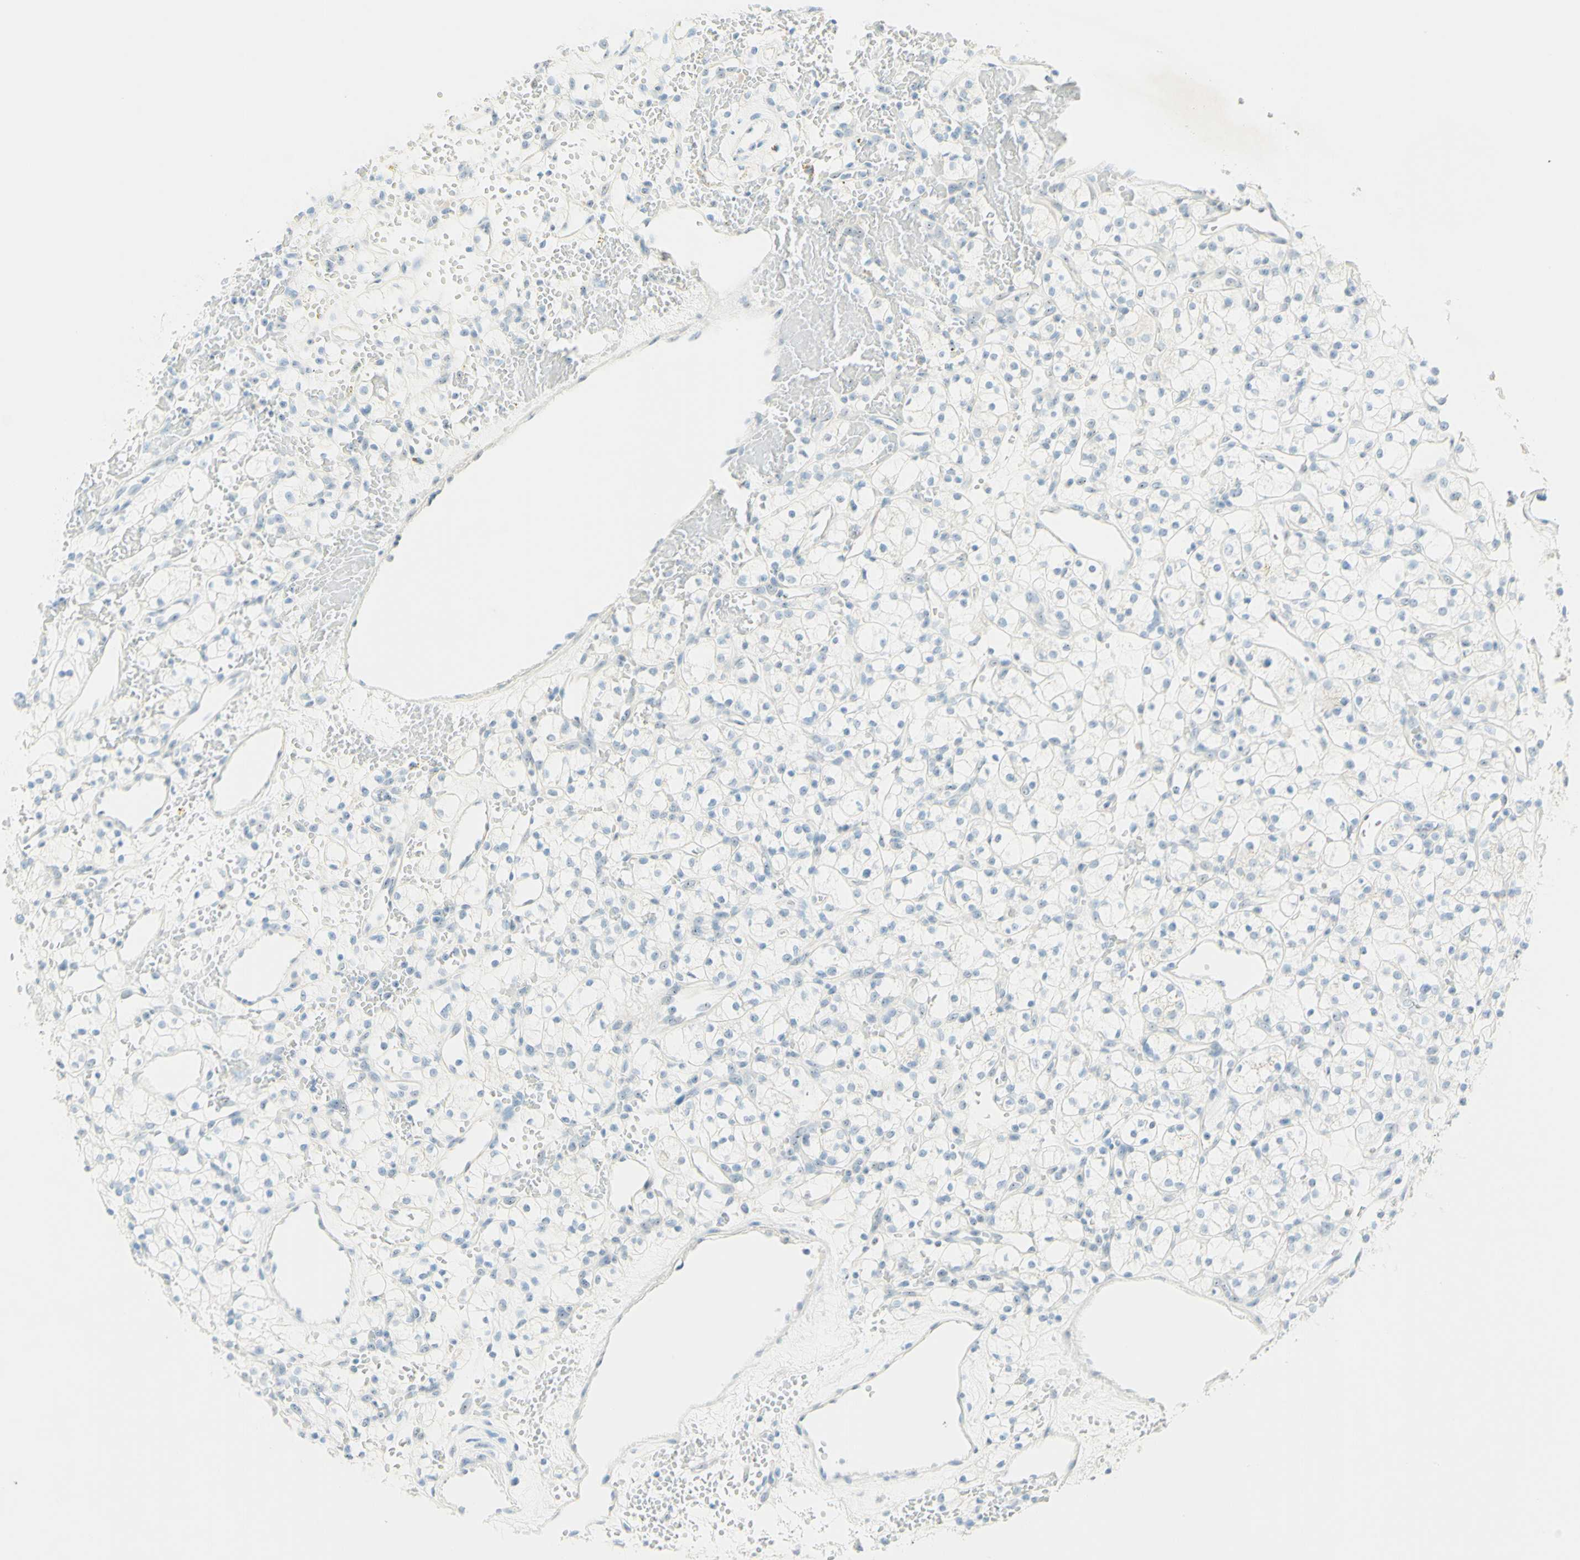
{"staining": {"intensity": "negative", "quantity": "none", "location": "none"}, "tissue": "renal cancer", "cell_type": "Tumor cells", "image_type": "cancer", "snomed": [{"axis": "morphology", "description": "Adenocarcinoma, NOS"}, {"axis": "topography", "description": "Kidney"}], "caption": "Tumor cells show no significant expression in adenocarcinoma (renal).", "gene": "FMR1NB", "patient": {"sex": "female", "age": 60}}